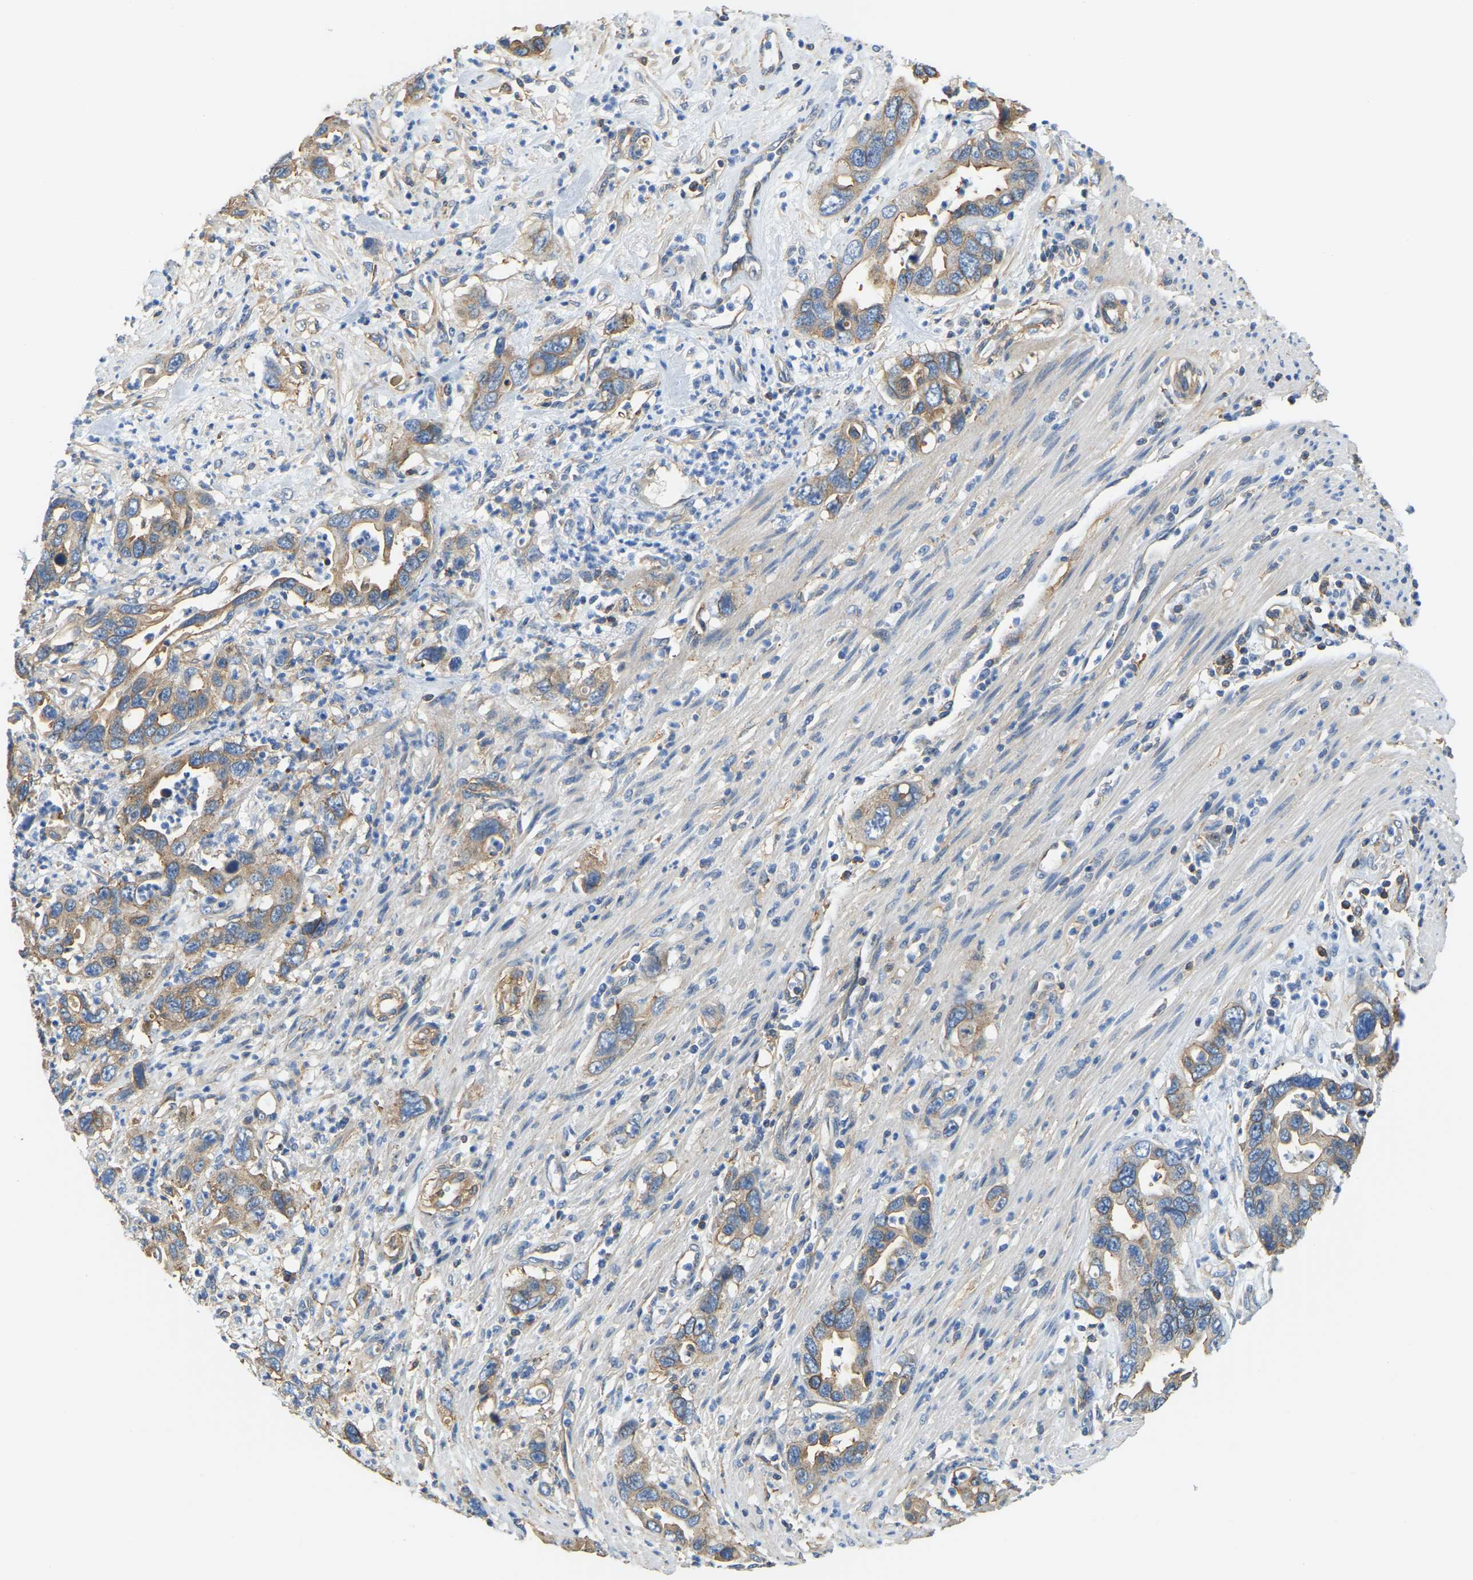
{"staining": {"intensity": "moderate", "quantity": ">75%", "location": "cytoplasmic/membranous"}, "tissue": "pancreatic cancer", "cell_type": "Tumor cells", "image_type": "cancer", "snomed": [{"axis": "morphology", "description": "Adenocarcinoma, NOS"}, {"axis": "topography", "description": "Pancreas"}], "caption": "Tumor cells reveal moderate cytoplasmic/membranous staining in about >75% of cells in adenocarcinoma (pancreatic). The staining was performed using DAB, with brown indicating positive protein expression. Nuclei are stained blue with hematoxylin.", "gene": "AHNAK", "patient": {"sex": "female", "age": 70}}